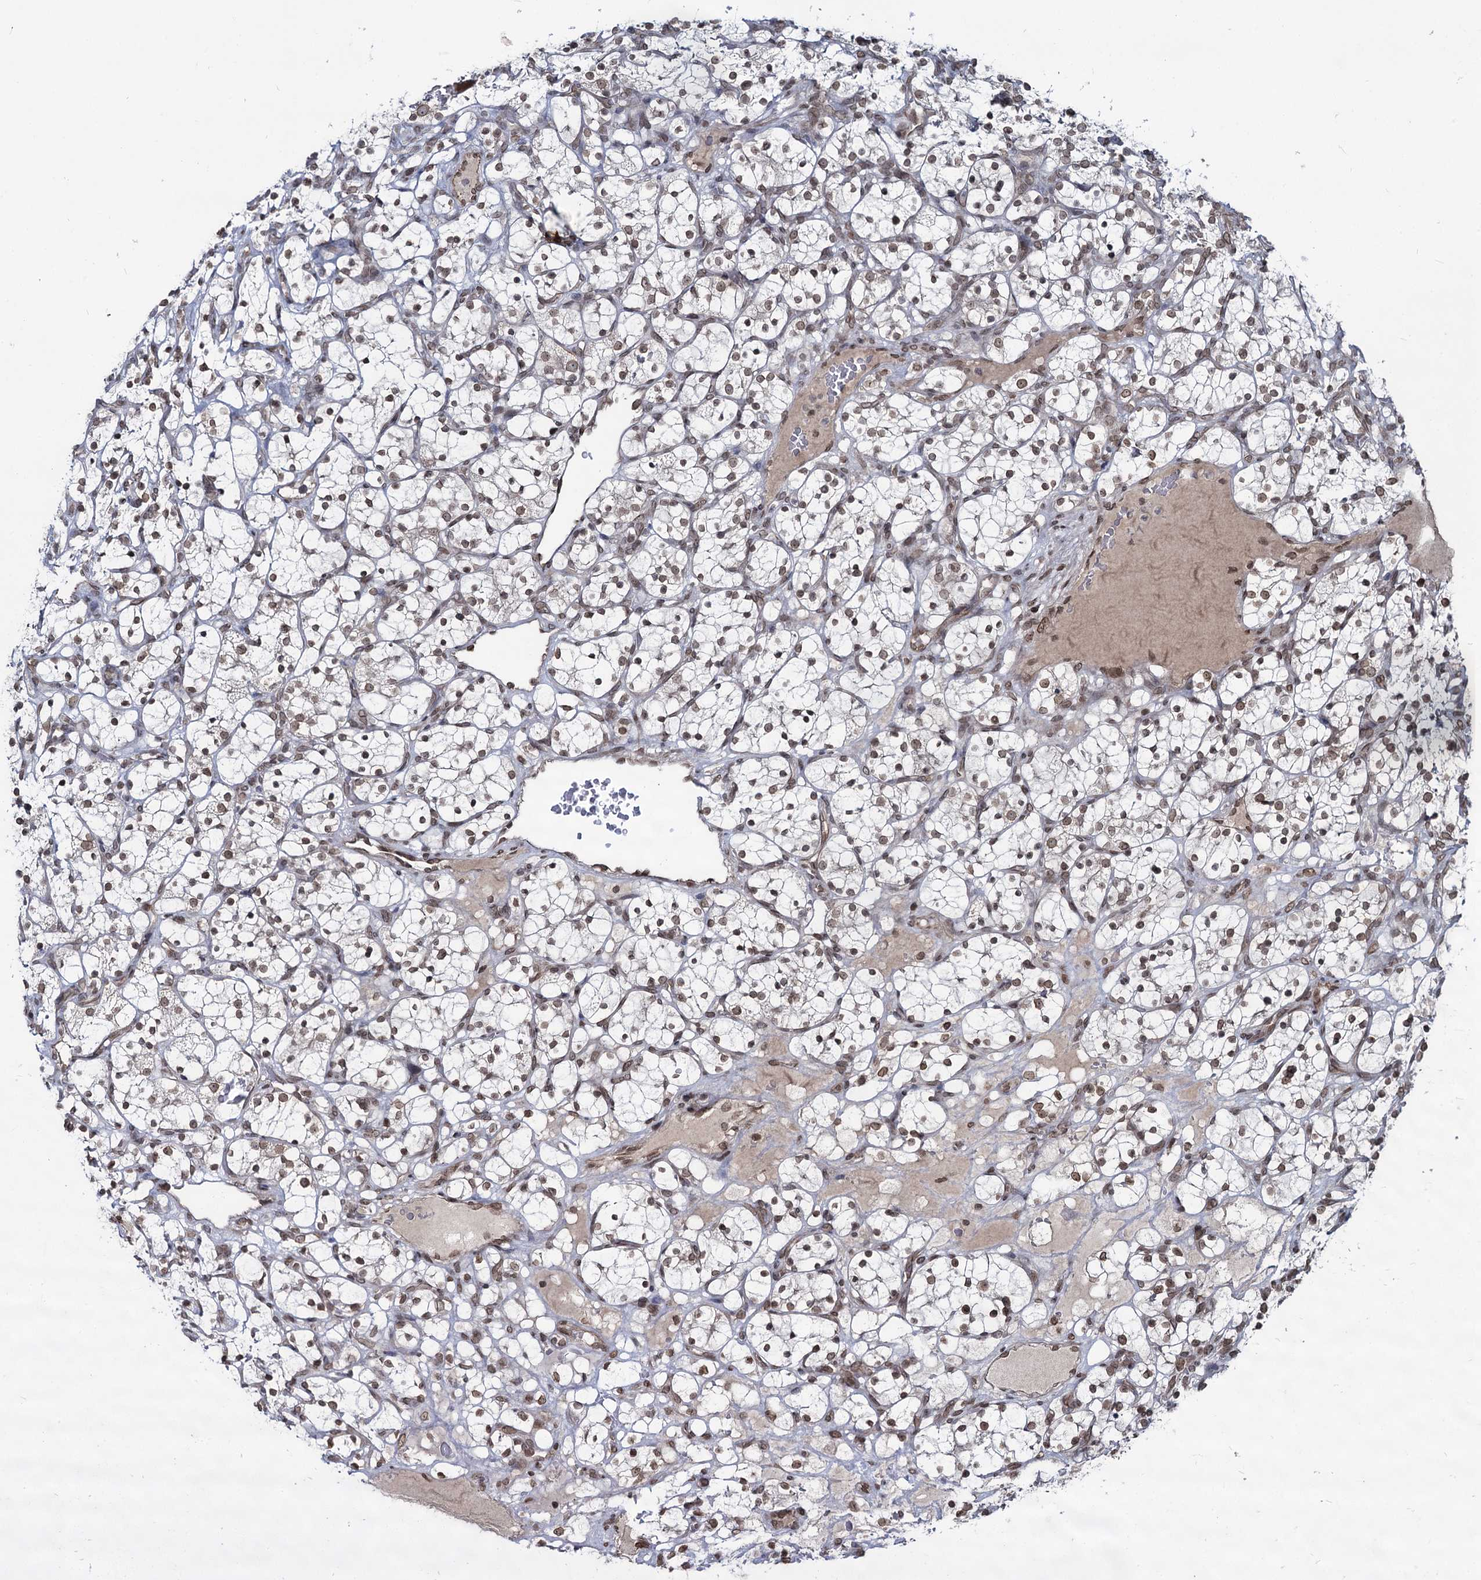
{"staining": {"intensity": "weak", "quantity": ">75%", "location": "nuclear"}, "tissue": "renal cancer", "cell_type": "Tumor cells", "image_type": "cancer", "snomed": [{"axis": "morphology", "description": "Adenocarcinoma, NOS"}, {"axis": "topography", "description": "Kidney"}], "caption": "Tumor cells exhibit low levels of weak nuclear positivity in about >75% of cells in renal cancer.", "gene": "RNF6", "patient": {"sex": "female", "age": 69}}